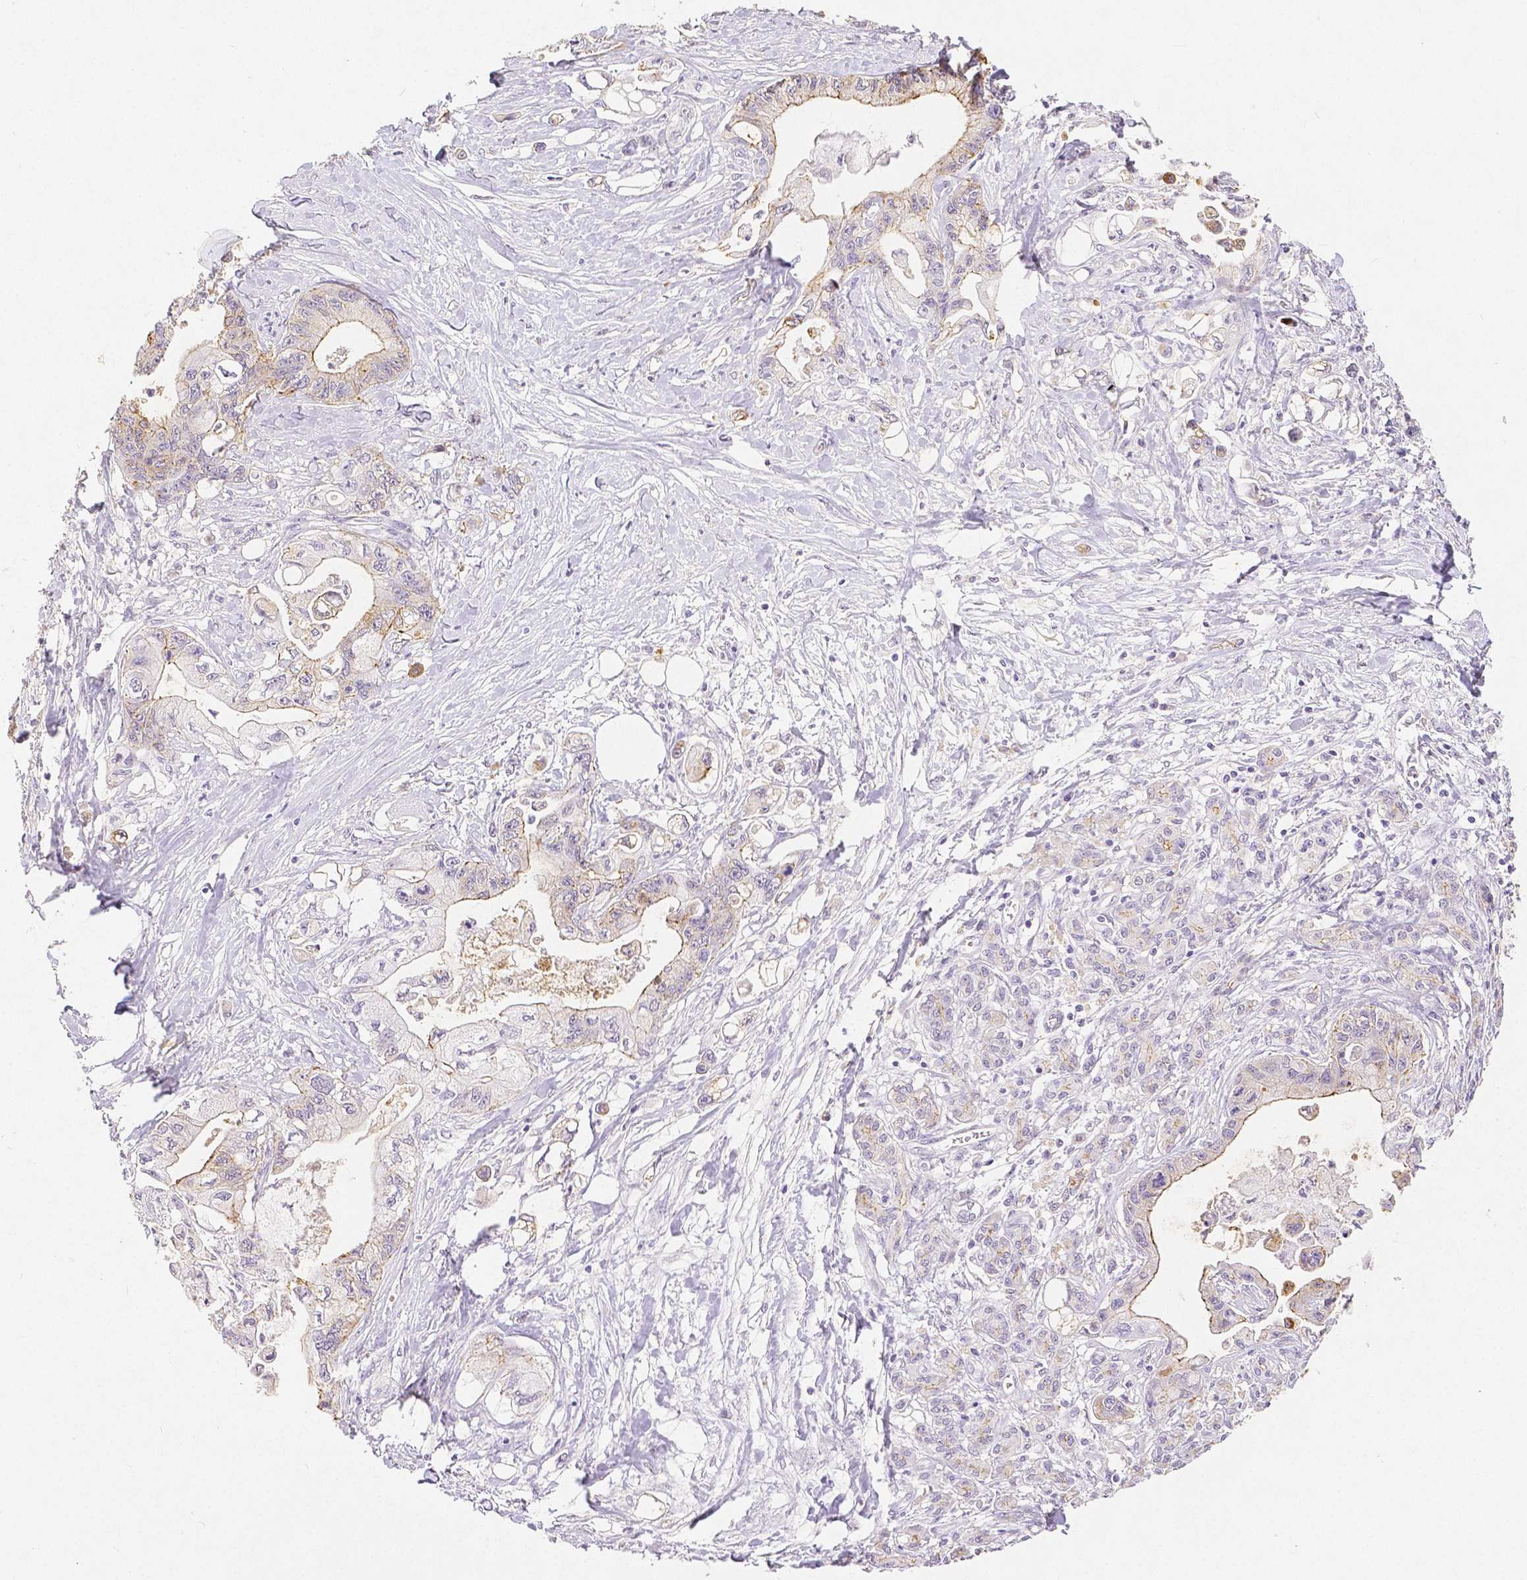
{"staining": {"intensity": "moderate", "quantity": "<25%", "location": "cytoplasmic/membranous"}, "tissue": "pancreatic cancer", "cell_type": "Tumor cells", "image_type": "cancer", "snomed": [{"axis": "morphology", "description": "Adenocarcinoma, NOS"}, {"axis": "topography", "description": "Pancreas"}], "caption": "The micrograph displays a brown stain indicating the presence of a protein in the cytoplasmic/membranous of tumor cells in pancreatic cancer.", "gene": "OCLN", "patient": {"sex": "male", "age": 61}}